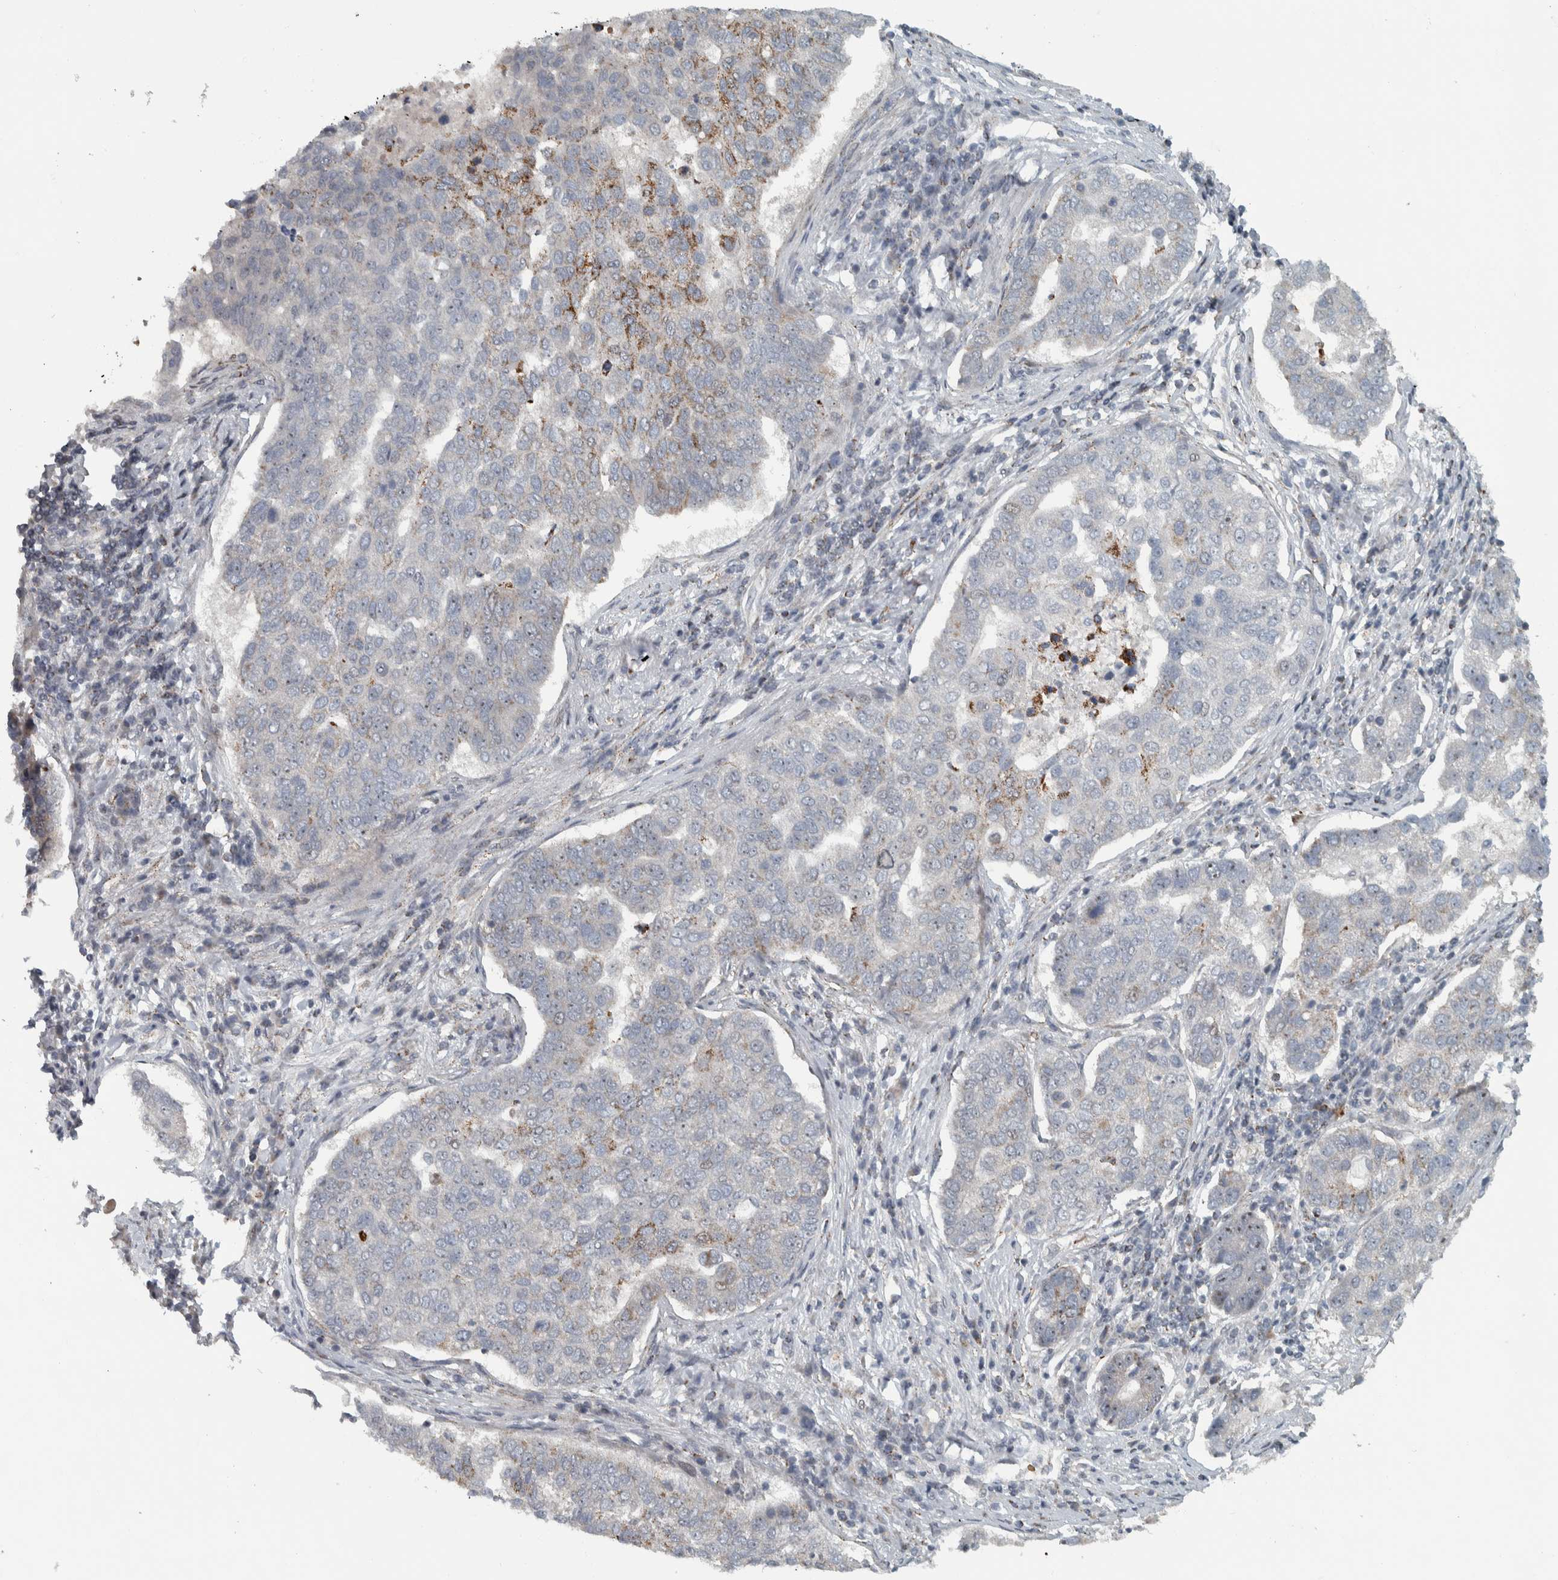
{"staining": {"intensity": "moderate", "quantity": "<25%", "location": "cytoplasmic/membranous"}, "tissue": "pancreatic cancer", "cell_type": "Tumor cells", "image_type": "cancer", "snomed": [{"axis": "morphology", "description": "Adenocarcinoma, NOS"}, {"axis": "topography", "description": "Pancreas"}], "caption": "Protein staining displays moderate cytoplasmic/membranous positivity in about <25% of tumor cells in pancreatic adenocarcinoma. Using DAB (brown) and hematoxylin (blue) stains, captured at high magnification using brightfield microscopy.", "gene": "PPM1K", "patient": {"sex": "female", "age": 61}}